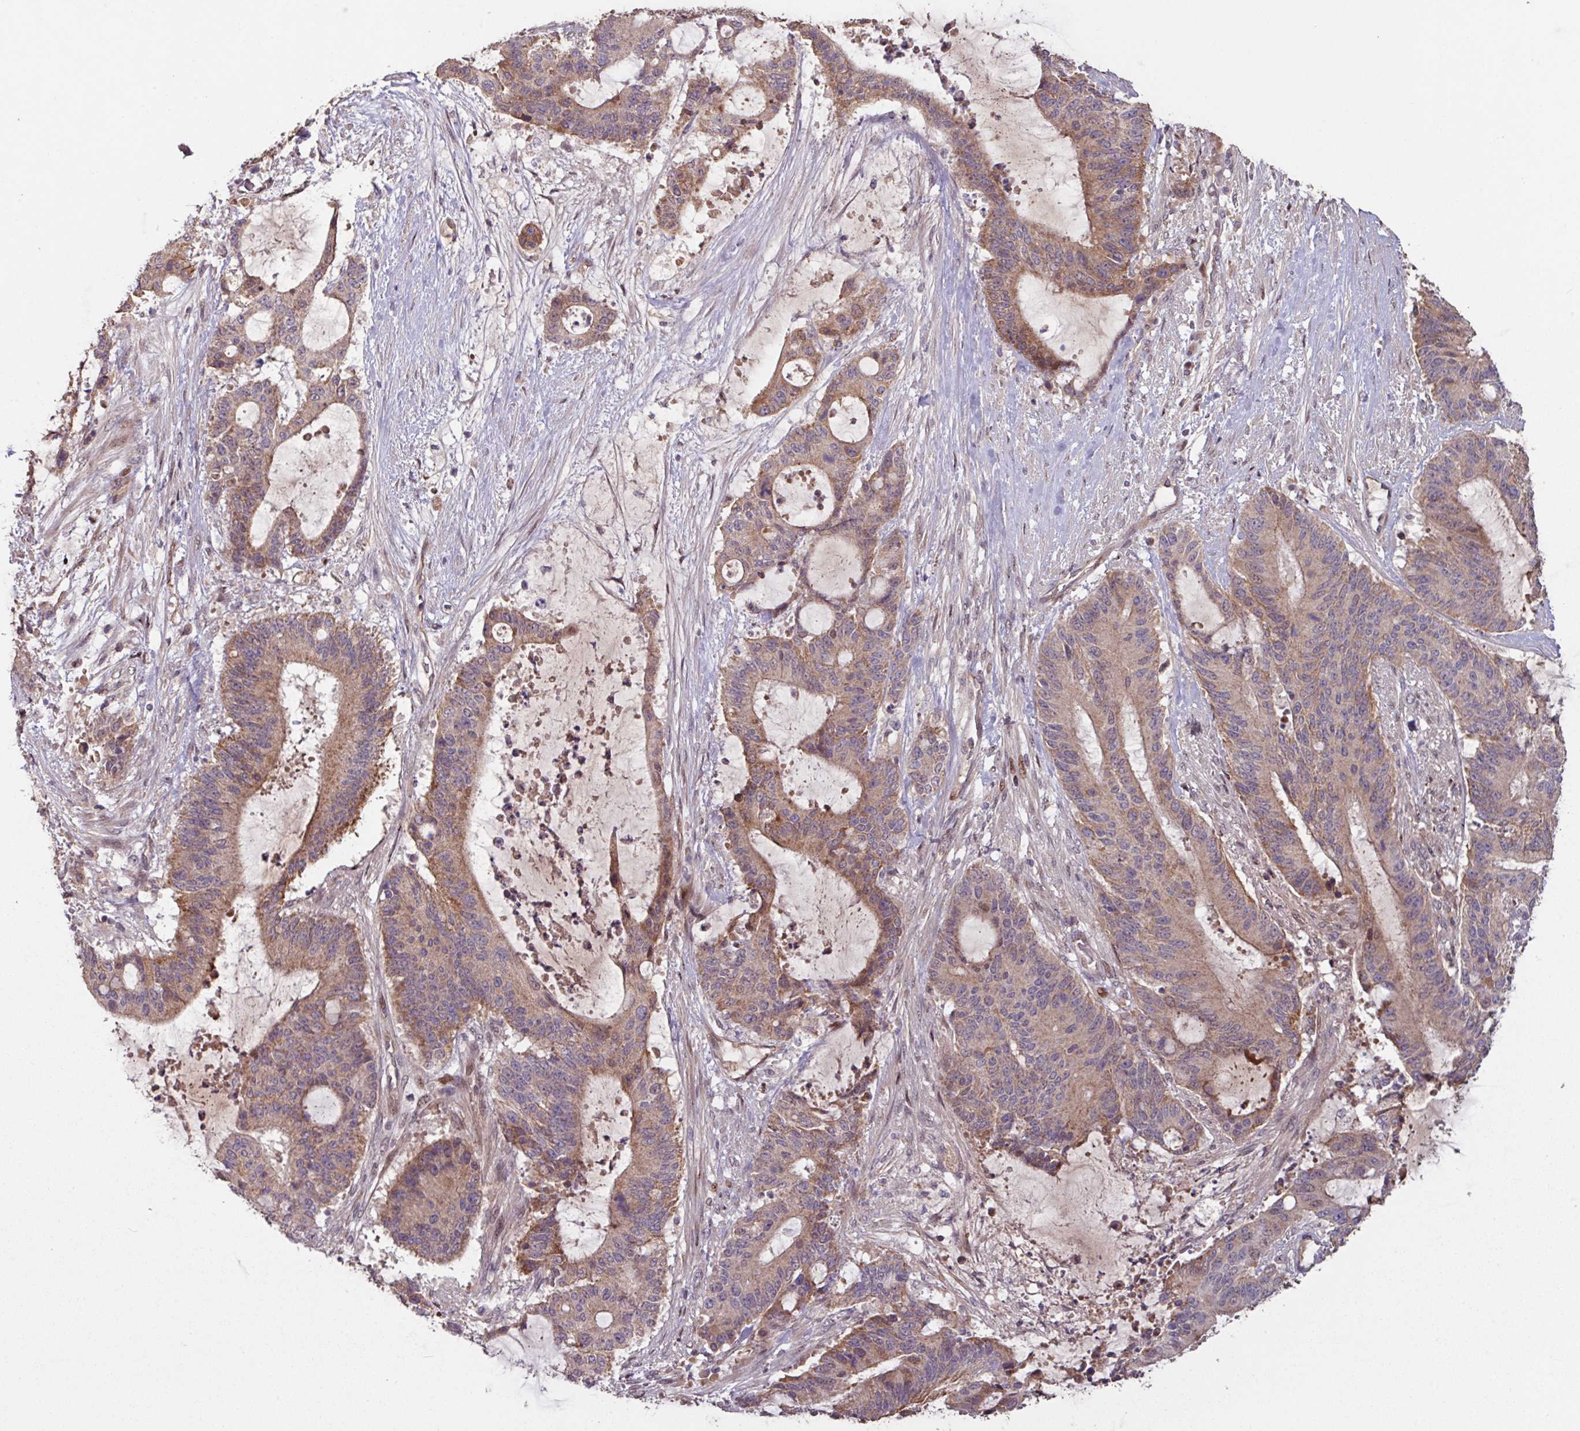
{"staining": {"intensity": "moderate", "quantity": ">75%", "location": "cytoplasmic/membranous"}, "tissue": "liver cancer", "cell_type": "Tumor cells", "image_type": "cancer", "snomed": [{"axis": "morphology", "description": "Normal tissue, NOS"}, {"axis": "morphology", "description": "Cholangiocarcinoma"}, {"axis": "topography", "description": "Liver"}, {"axis": "topography", "description": "Peripheral nerve tissue"}], "caption": "Human liver cancer (cholangiocarcinoma) stained with a brown dye displays moderate cytoplasmic/membranous positive positivity in about >75% of tumor cells.", "gene": "TMEM88", "patient": {"sex": "female", "age": 73}}